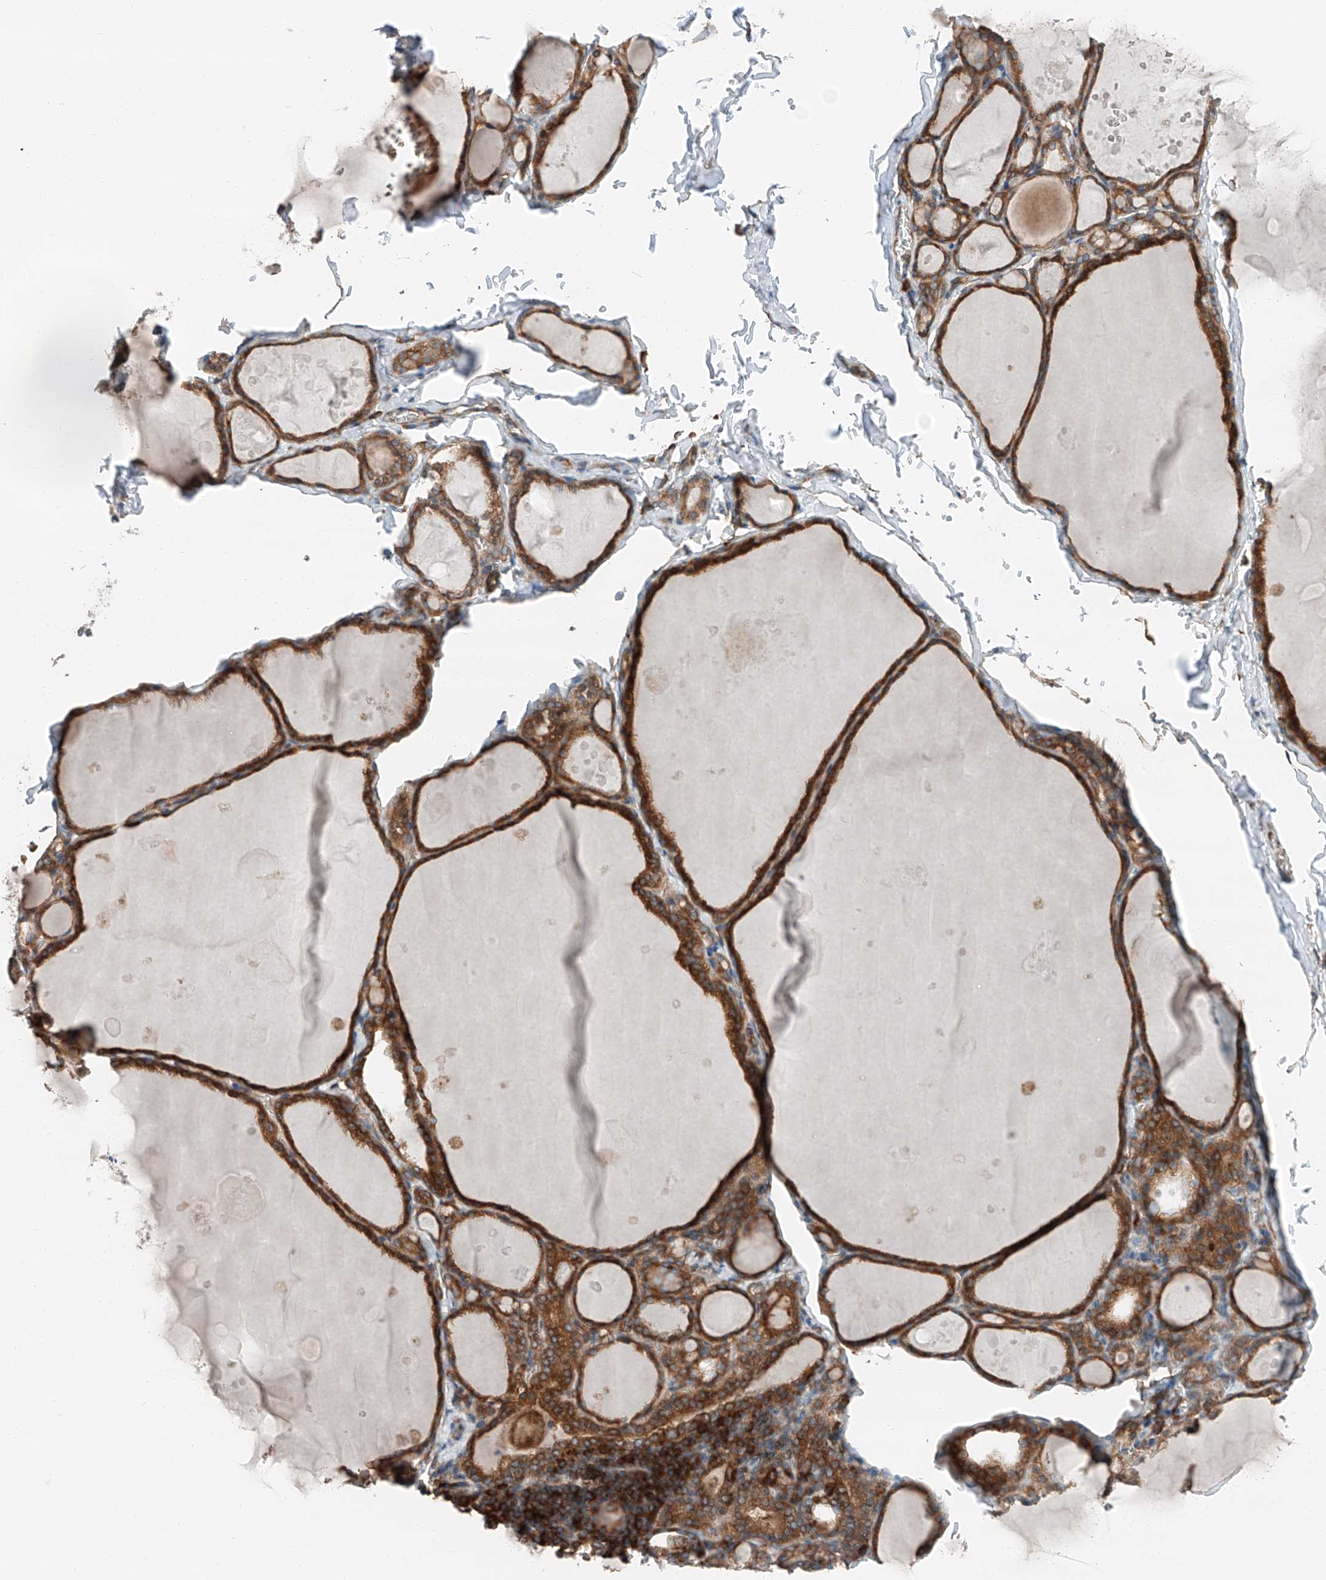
{"staining": {"intensity": "strong", "quantity": ">75%", "location": "cytoplasmic/membranous"}, "tissue": "thyroid gland", "cell_type": "Glandular cells", "image_type": "normal", "snomed": [{"axis": "morphology", "description": "Normal tissue, NOS"}, {"axis": "topography", "description": "Thyroid gland"}], "caption": "Glandular cells reveal high levels of strong cytoplasmic/membranous staining in about >75% of cells in benign thyroid gland.", "gene": "ZC3H15", "patient": {"sex": "male", "age": 56}}